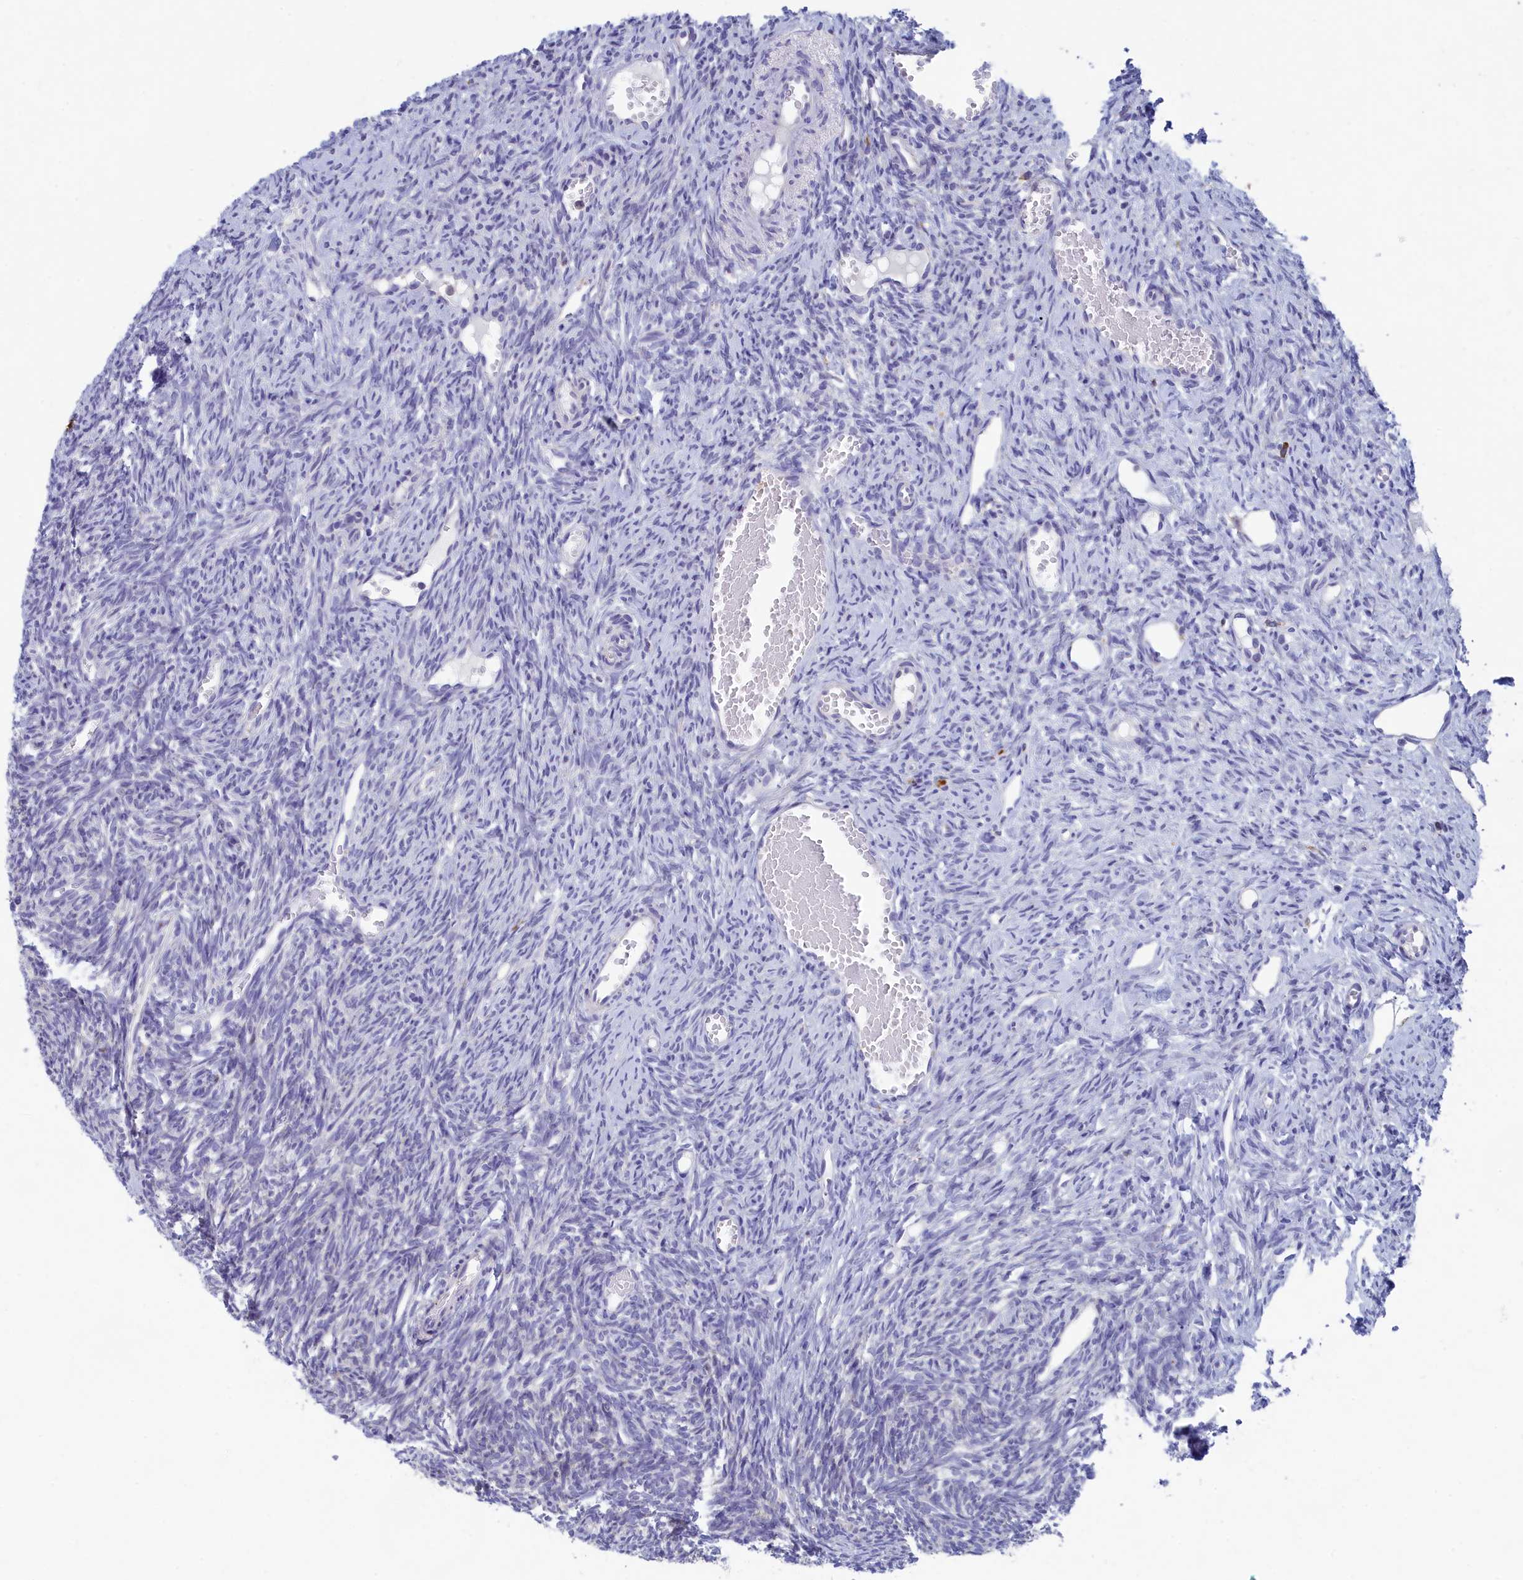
{"staining": {"intensity": "negative", "quantity": "none", "location": "none"}, "tissue": "ovary", "cell_type": "Ovarian stroma cells", "image_type": "normal", "snomed": [{"axis": "morphology", "description": "Normal tissue, NOS"}, {"axis": "topography", "description": "Ovary"}], "caption": "This is an immunohistochemistry (IHC) photomicrograph of unremarkable ovary. There is no positivity in ovarian stroma cells.", "gene": "WDR35", "patient": {"sex": "female", "age": 51}}